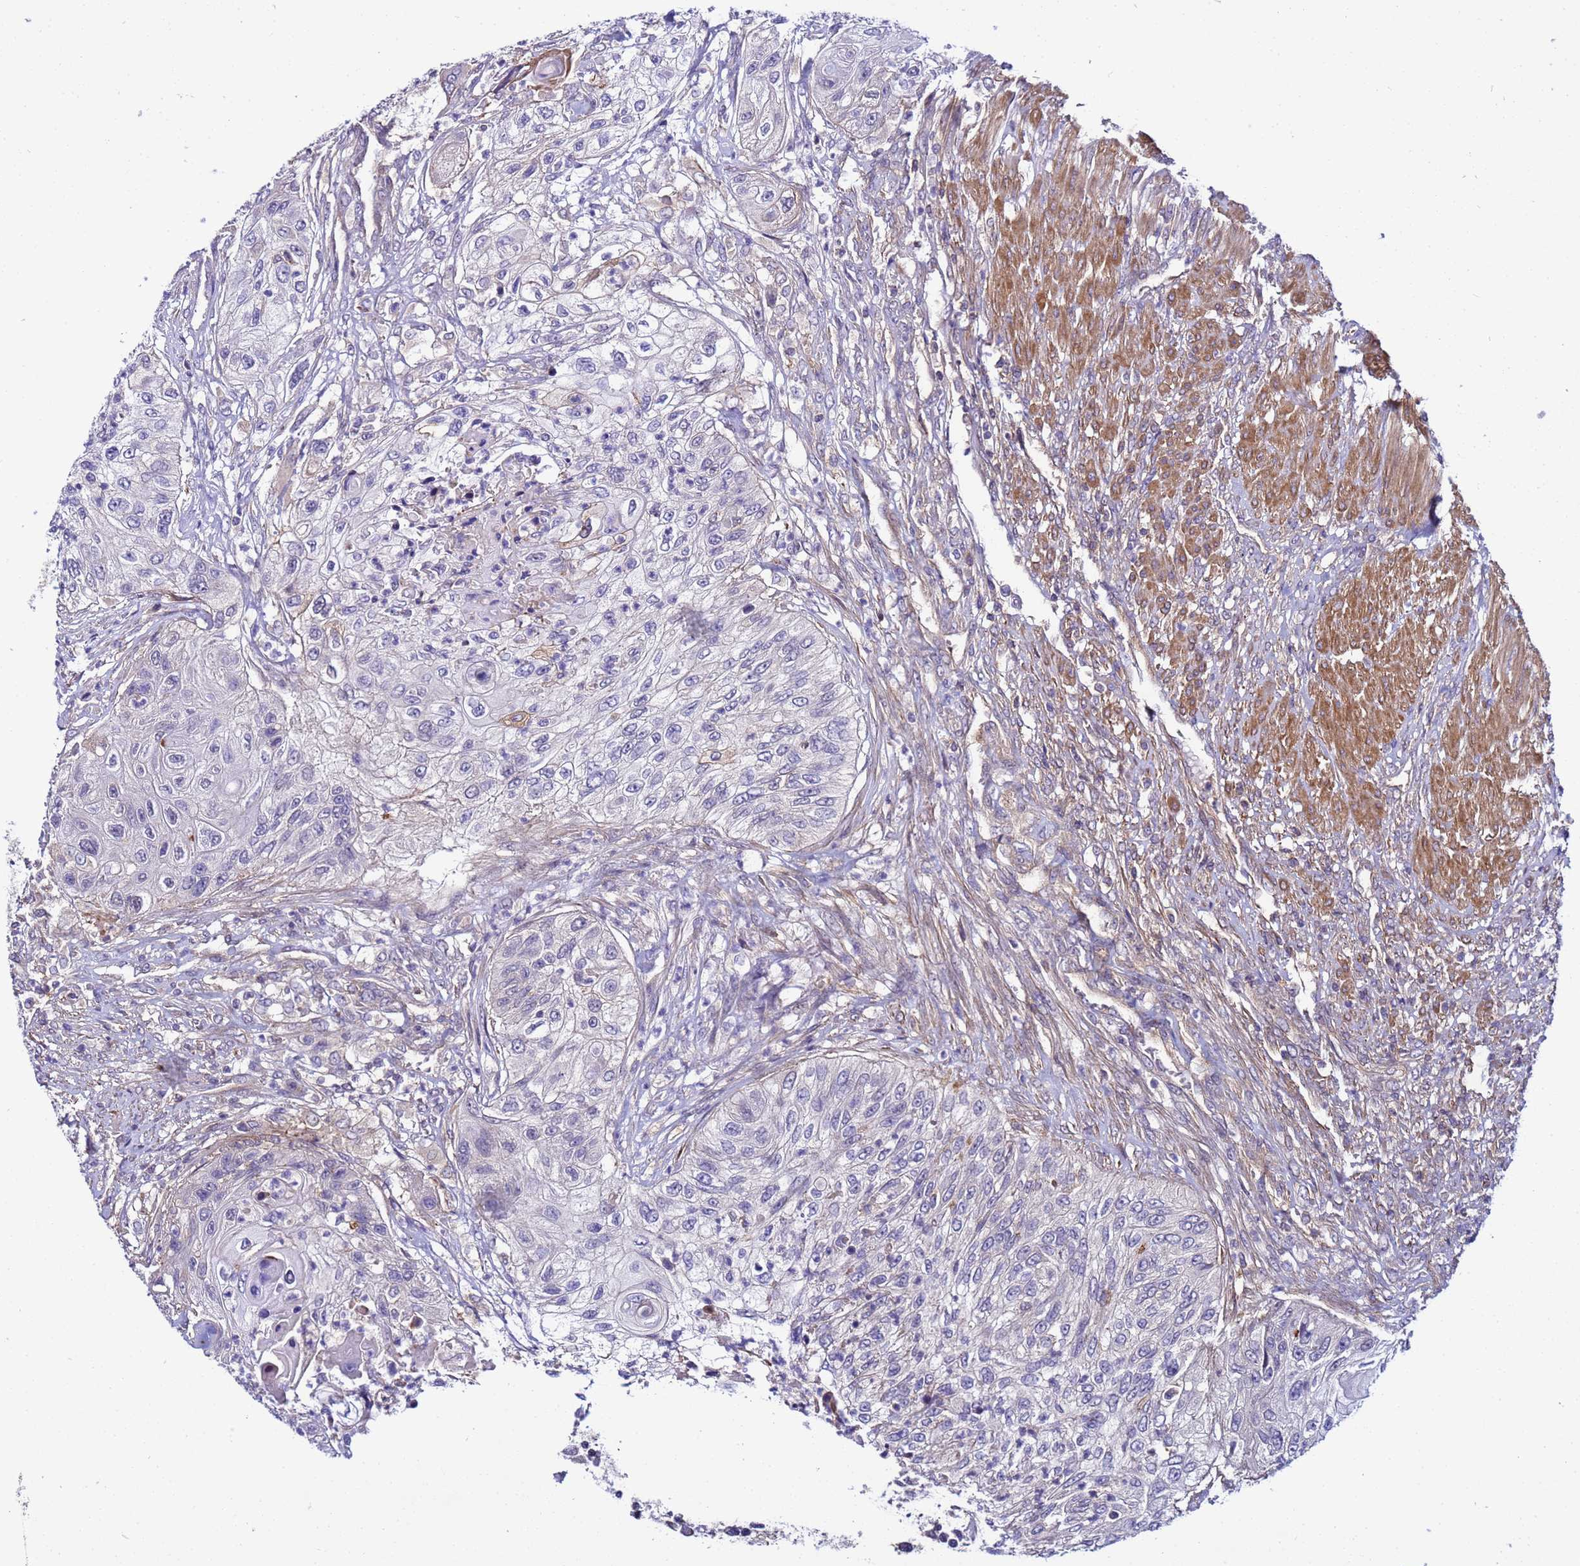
{"staining": {"intensity": "negative", "quantity": "none", "location": "none"}, "tissue": "urothelial cancer", "cell_type": "Tumor cells", "image_type": "cancer", "snomed": [{"axis": "morphology", "description": "Urothelial carcinoma, High grade"}, {"axis": "topography", "description": "Urinary bladder"}], "caption": "This micrograph is of urothelial cancer stained with immunohistochemistry (IHC) to label a protein in brown with the nuclei are counter-stained blue. There is no expression in tumor cells. (DAB (3,3'-diaminobenzidine) immunohistochemistry with hematoxylin counter stain).", "gene": "STK38", "patient": {"sex": "female", "age": 60}}